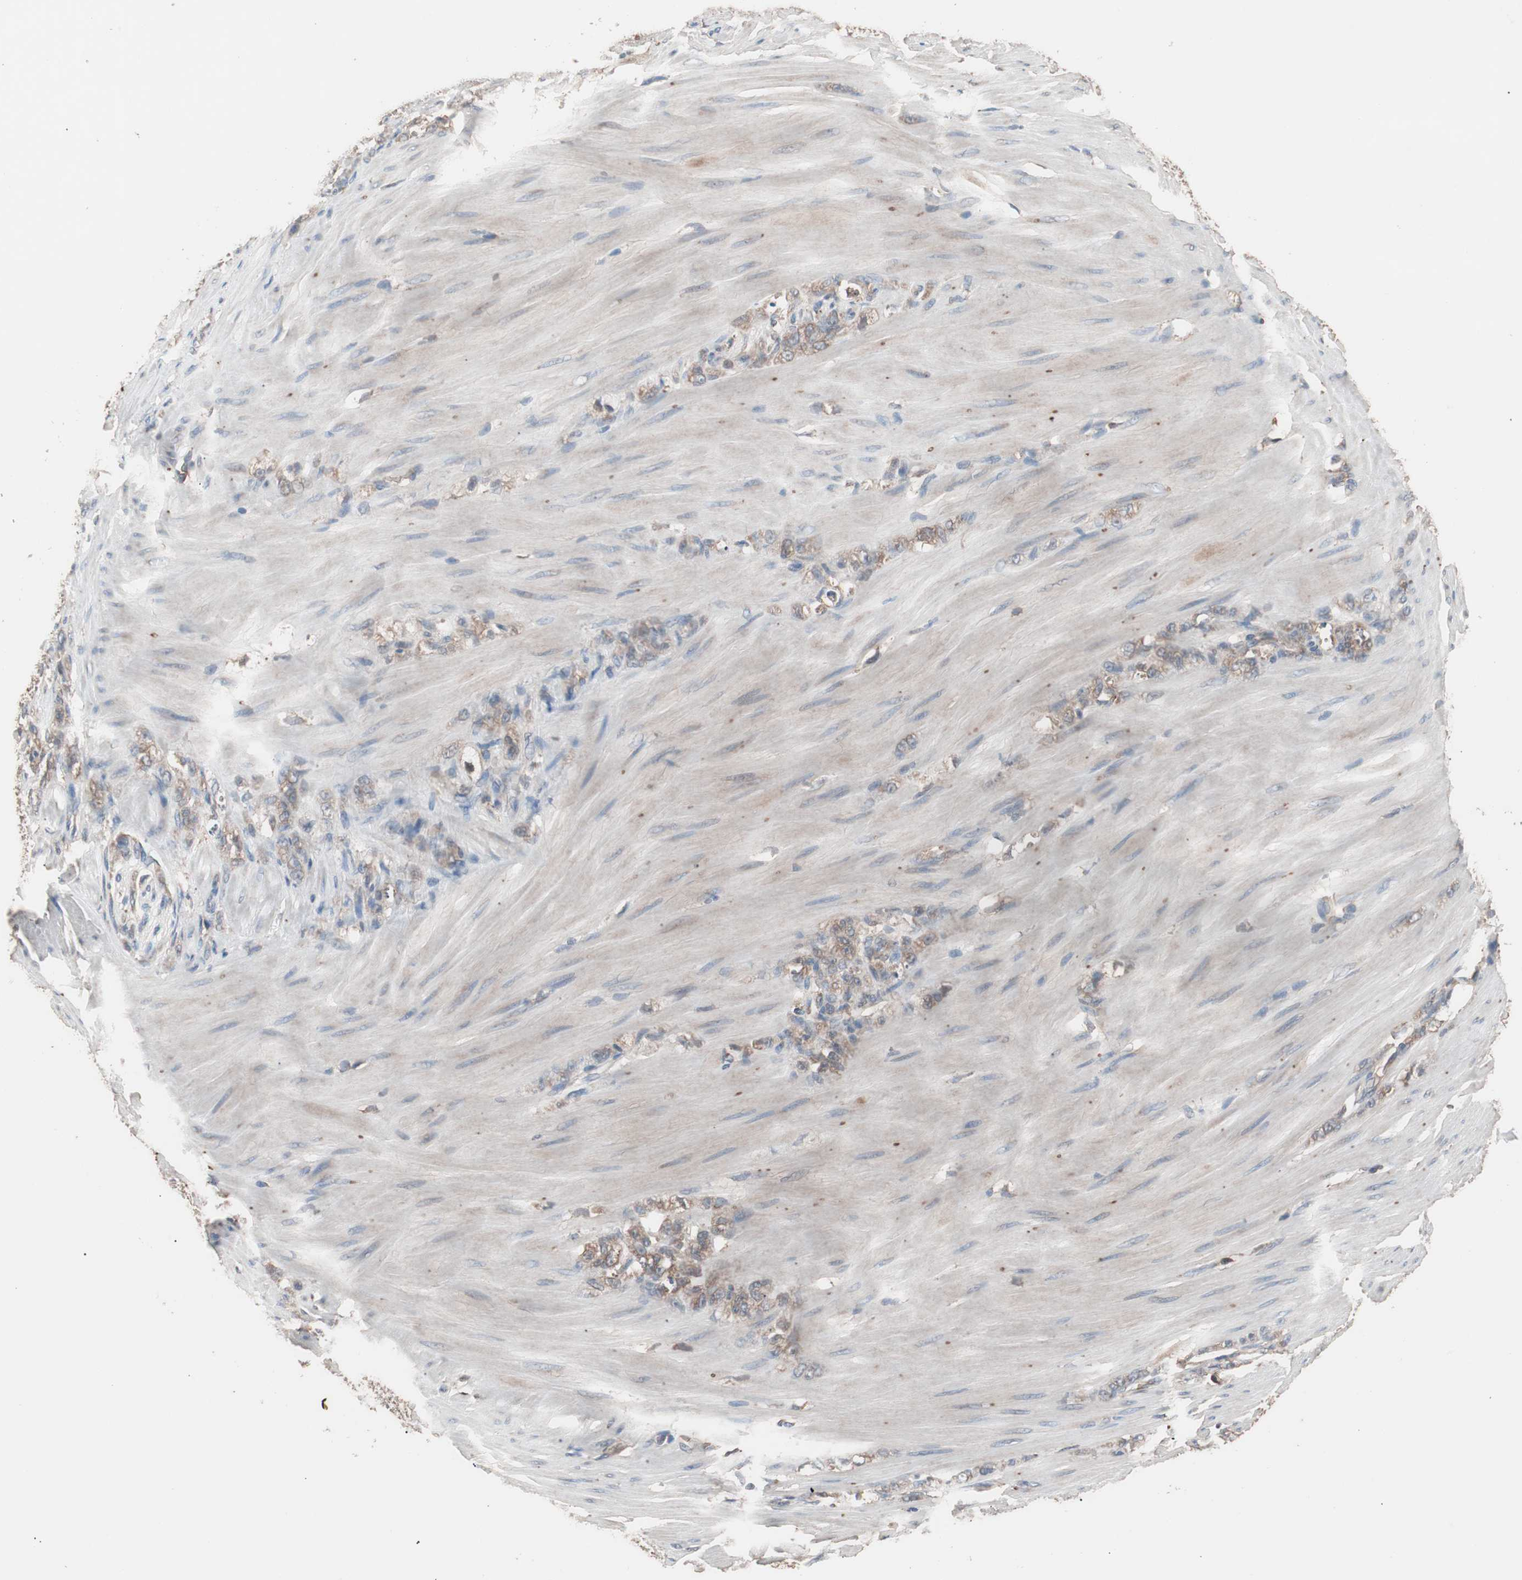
{"staining": {"intensity": "moderate", "quantity": ">75%", "location": "cytoplasmic/membranous"}, "tissue": "stomach cancer", "cell_type": "Tumor cells", "image_type": "cancer", "snomed": [{"axis": "morphology", "description": "Adenocarcinoma, NOS"}, {"axis": "topography", "description": "Stomach"}], "caption": "Tumor cells demonstrate medium levels of moderate cytoplasmic/membranous positivity in about >75% of cells in human stomach cancer (adenocarcinoma). The staining was performed using DAB (3,3'-diaminobenzidine), with brown indicating positive protein expression. Nuclei are stained blue with hematoxylin.", "gene": "GLYCTK", "patient": {"sex": "male", "age": 82}}